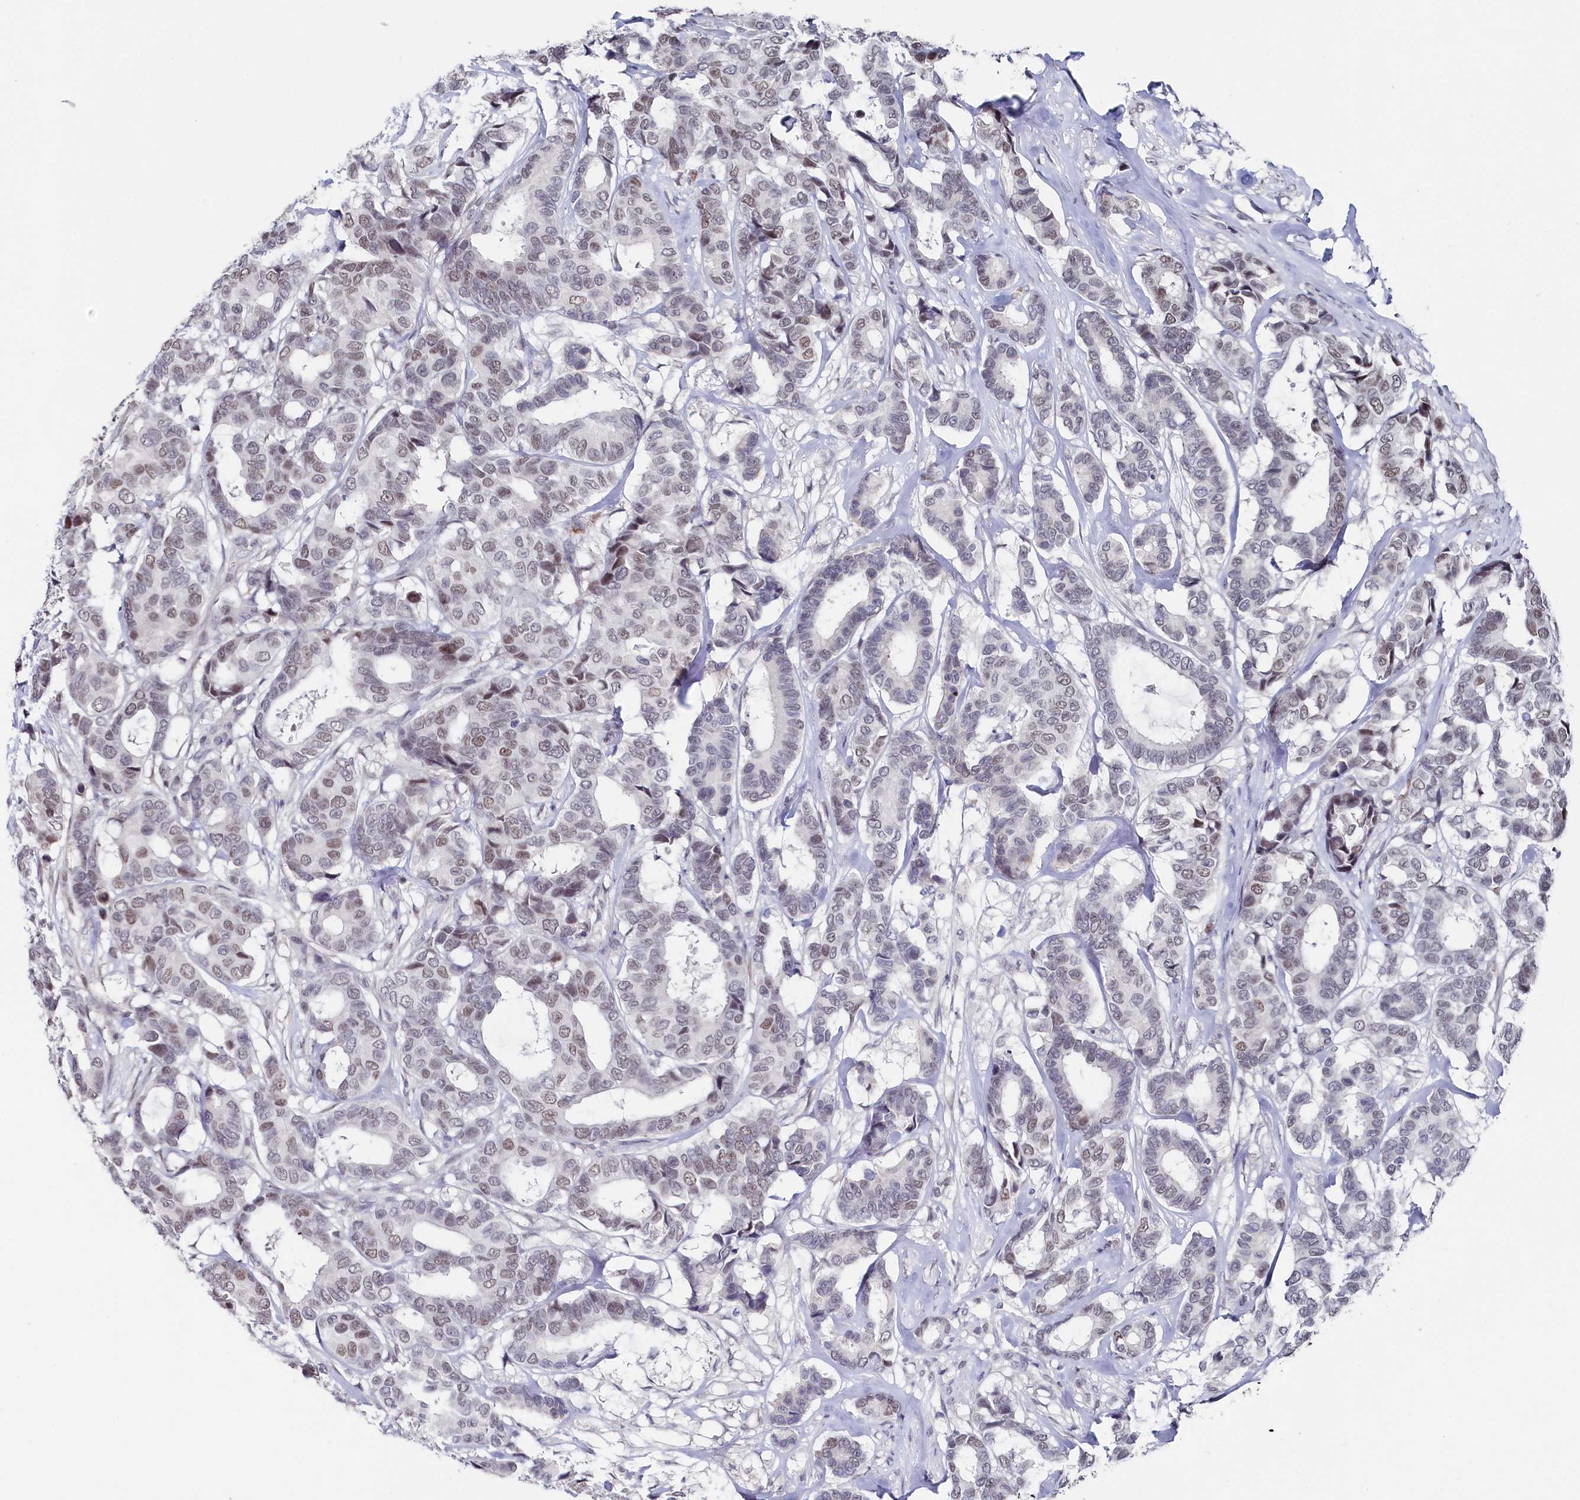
{"staining": {"intensity": "weak", "quantity": "25%-75%", "location": "nuclear"}, "tissue": "breast cancer", "cell_type": "Tumor cells", "image_type": "cancer", "snomed": [{"axis": "morphology", "description": "Duct carcinoma"}, {"axis": "topography", "description": "Breast"}], "caption": "IHC staining of infiltrating ductal carcinoma (breast), which reveals low levels of weak nuclear positivity in about 25%-75% of tumor cells indicating weak nuclear protein expression. The staining was performed using DAB (3,3'-diaminobenzidine) (brown) for protein detection and nuclei were counterstained in hematoxylin (blue).", "gene": "TIGD4", "patient": {"sex": "female", "age": 87}}